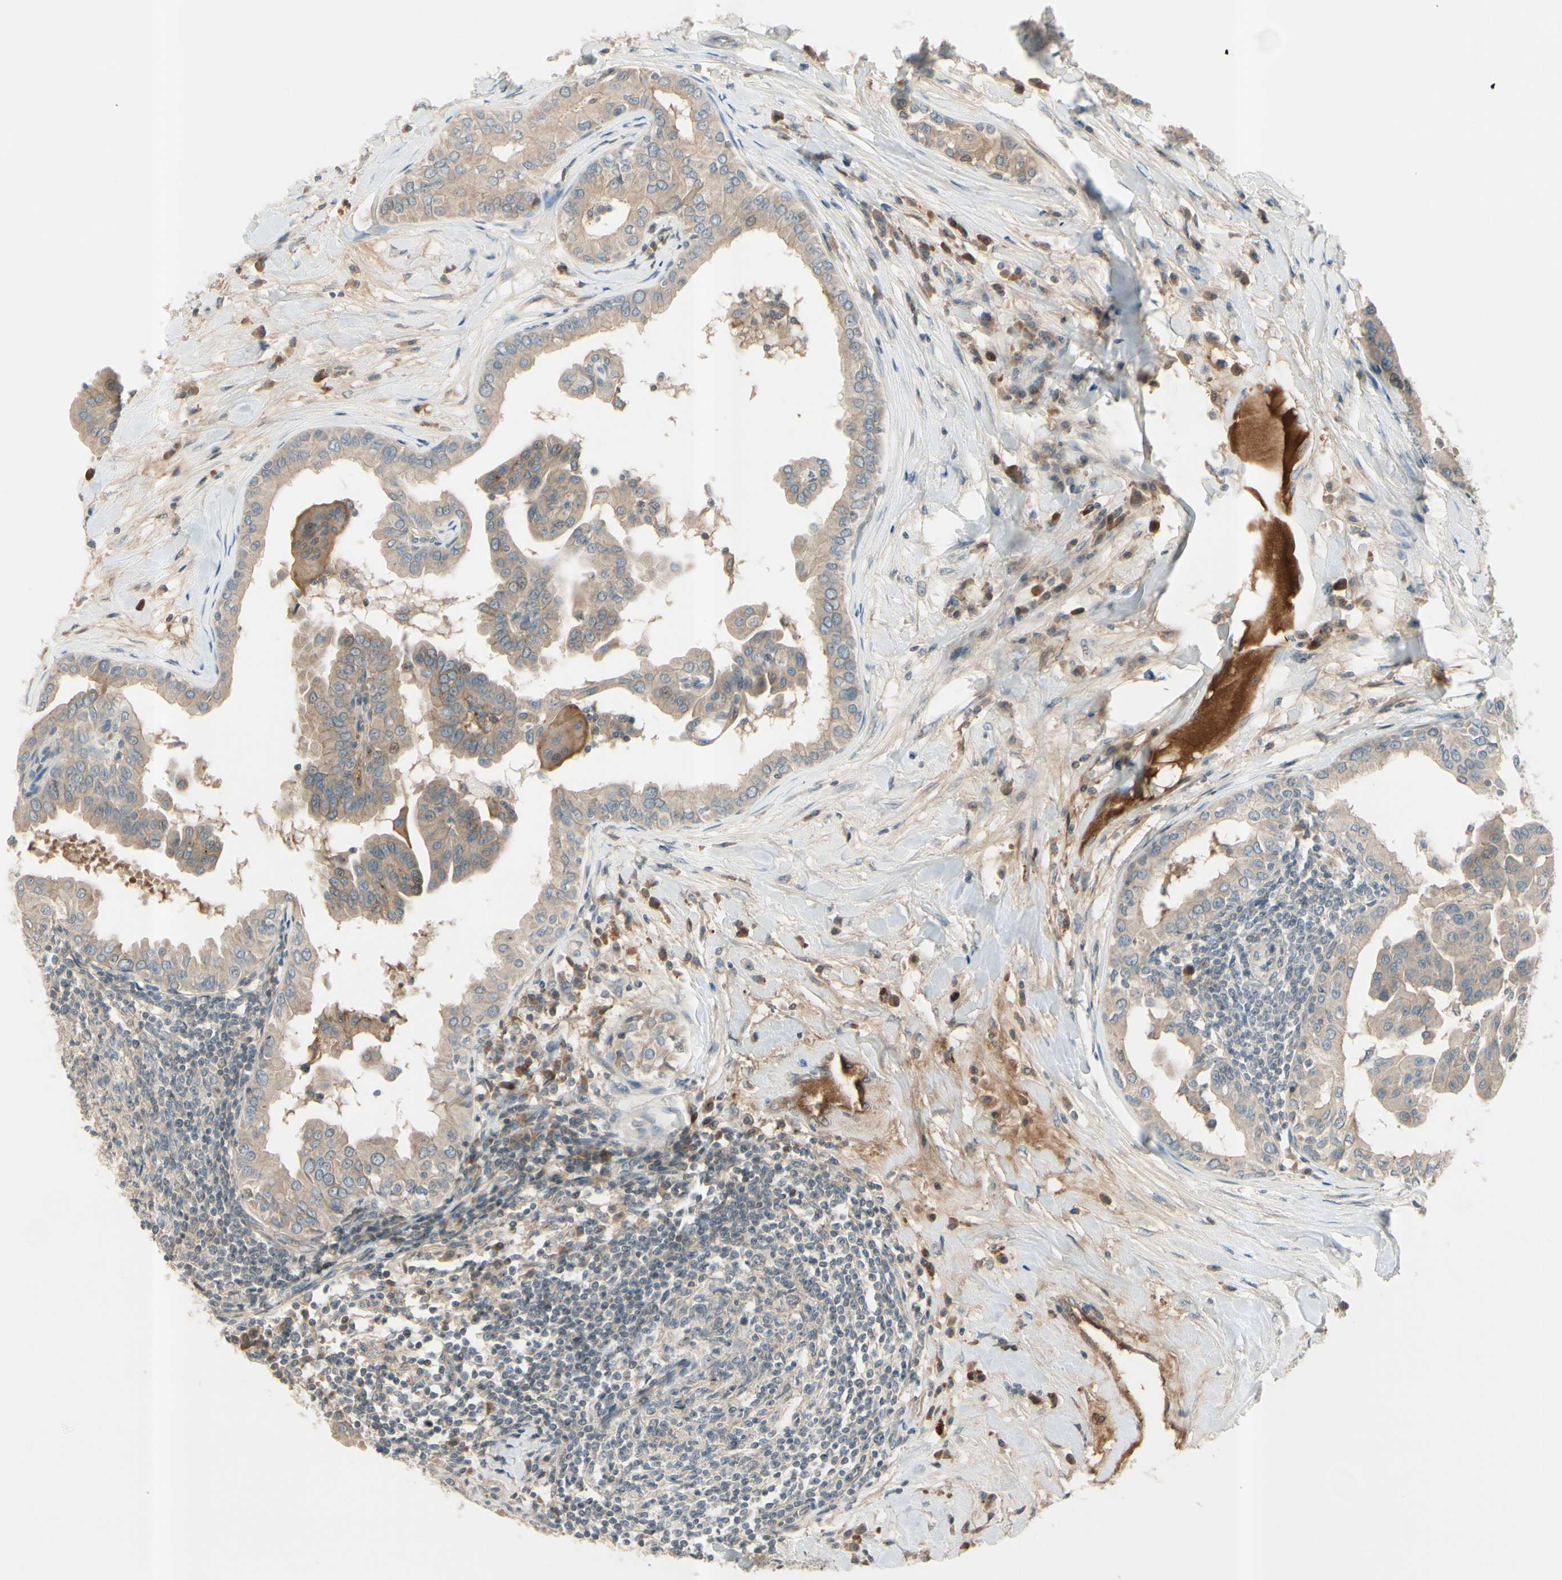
{"staining": {"intensity": "moderate", "quantity": ">75%", "location": "cytoplasmic/membranous"}, "tissue": "thyroid cancer", "cell_type": "Tumor cells", "image_type": "cancer", "snomed": [{"axis": "morphology", "description": "Papillary adenocarcinoma, NOS"}, {"axis": "topography", "description": "Thyroid gland"}], "caption": "A micrograph of papillary adenocarcinoma (thyroid) stained for a protein shows moderate cytoplasmic/membranous brown staining in tumor cells.", "gene": "ICAM5", "patient": {"sex": "male", "age": 33}}